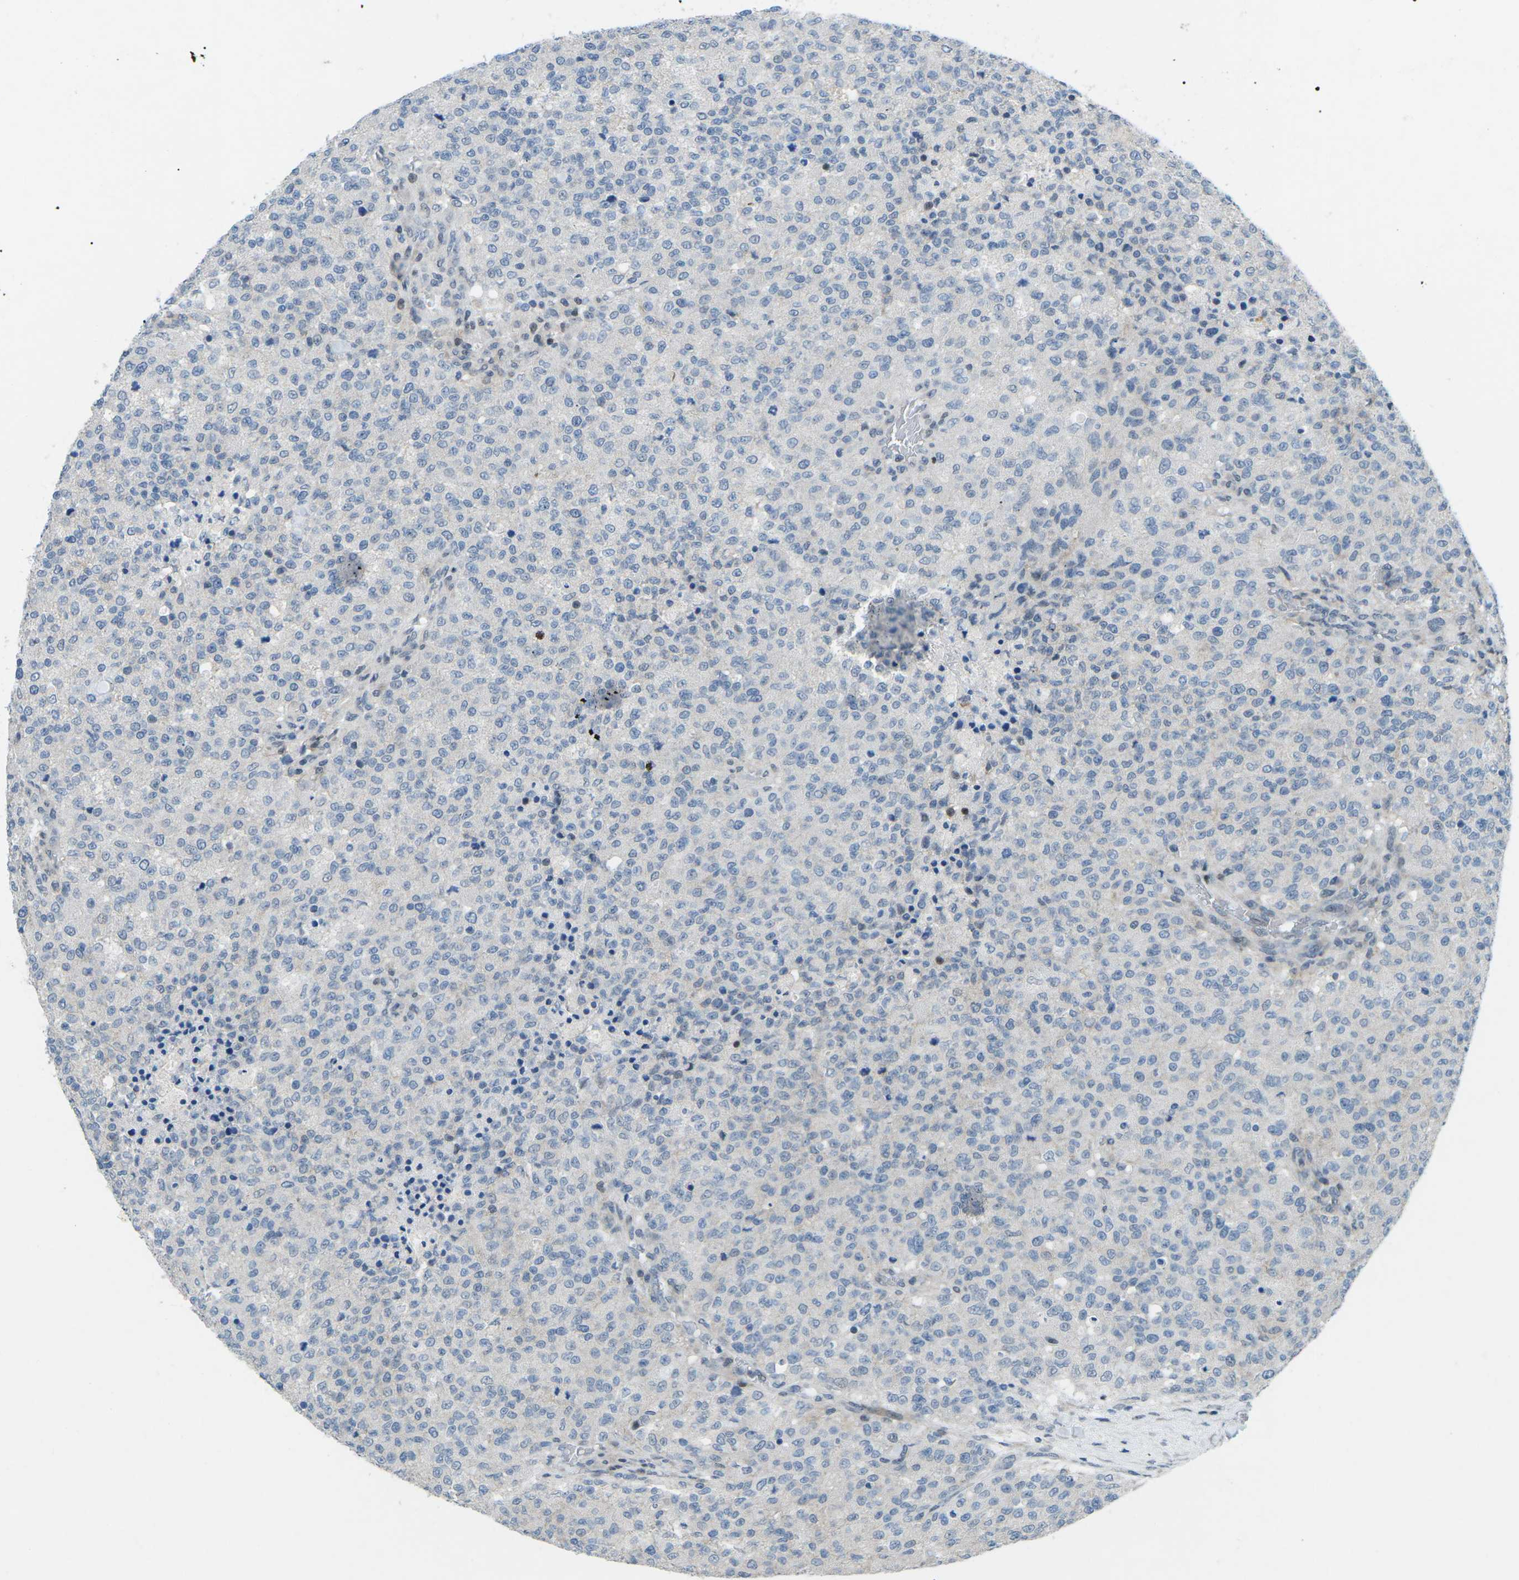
{"staining": {"intensity": "negative", "quantity": "none", "location": "none"}, "tissue": "testis cancer", "cell_type": "Tumor cells", "image_type": "cancer", "snomed": [{"axis": "morphology", "description": "Seminoma, NOS"}, {"axis": "topography", "description": "Testis"}], "caption": "This is a image of immunohistochemistry staining of testis seminoma, which shows no expression in tumor cells. (Immunohistochemistry (ihc), brightfield microscopy, high magnification).", "gene": "MBNL1", "patient": {"sex": "male", "age": 59}}